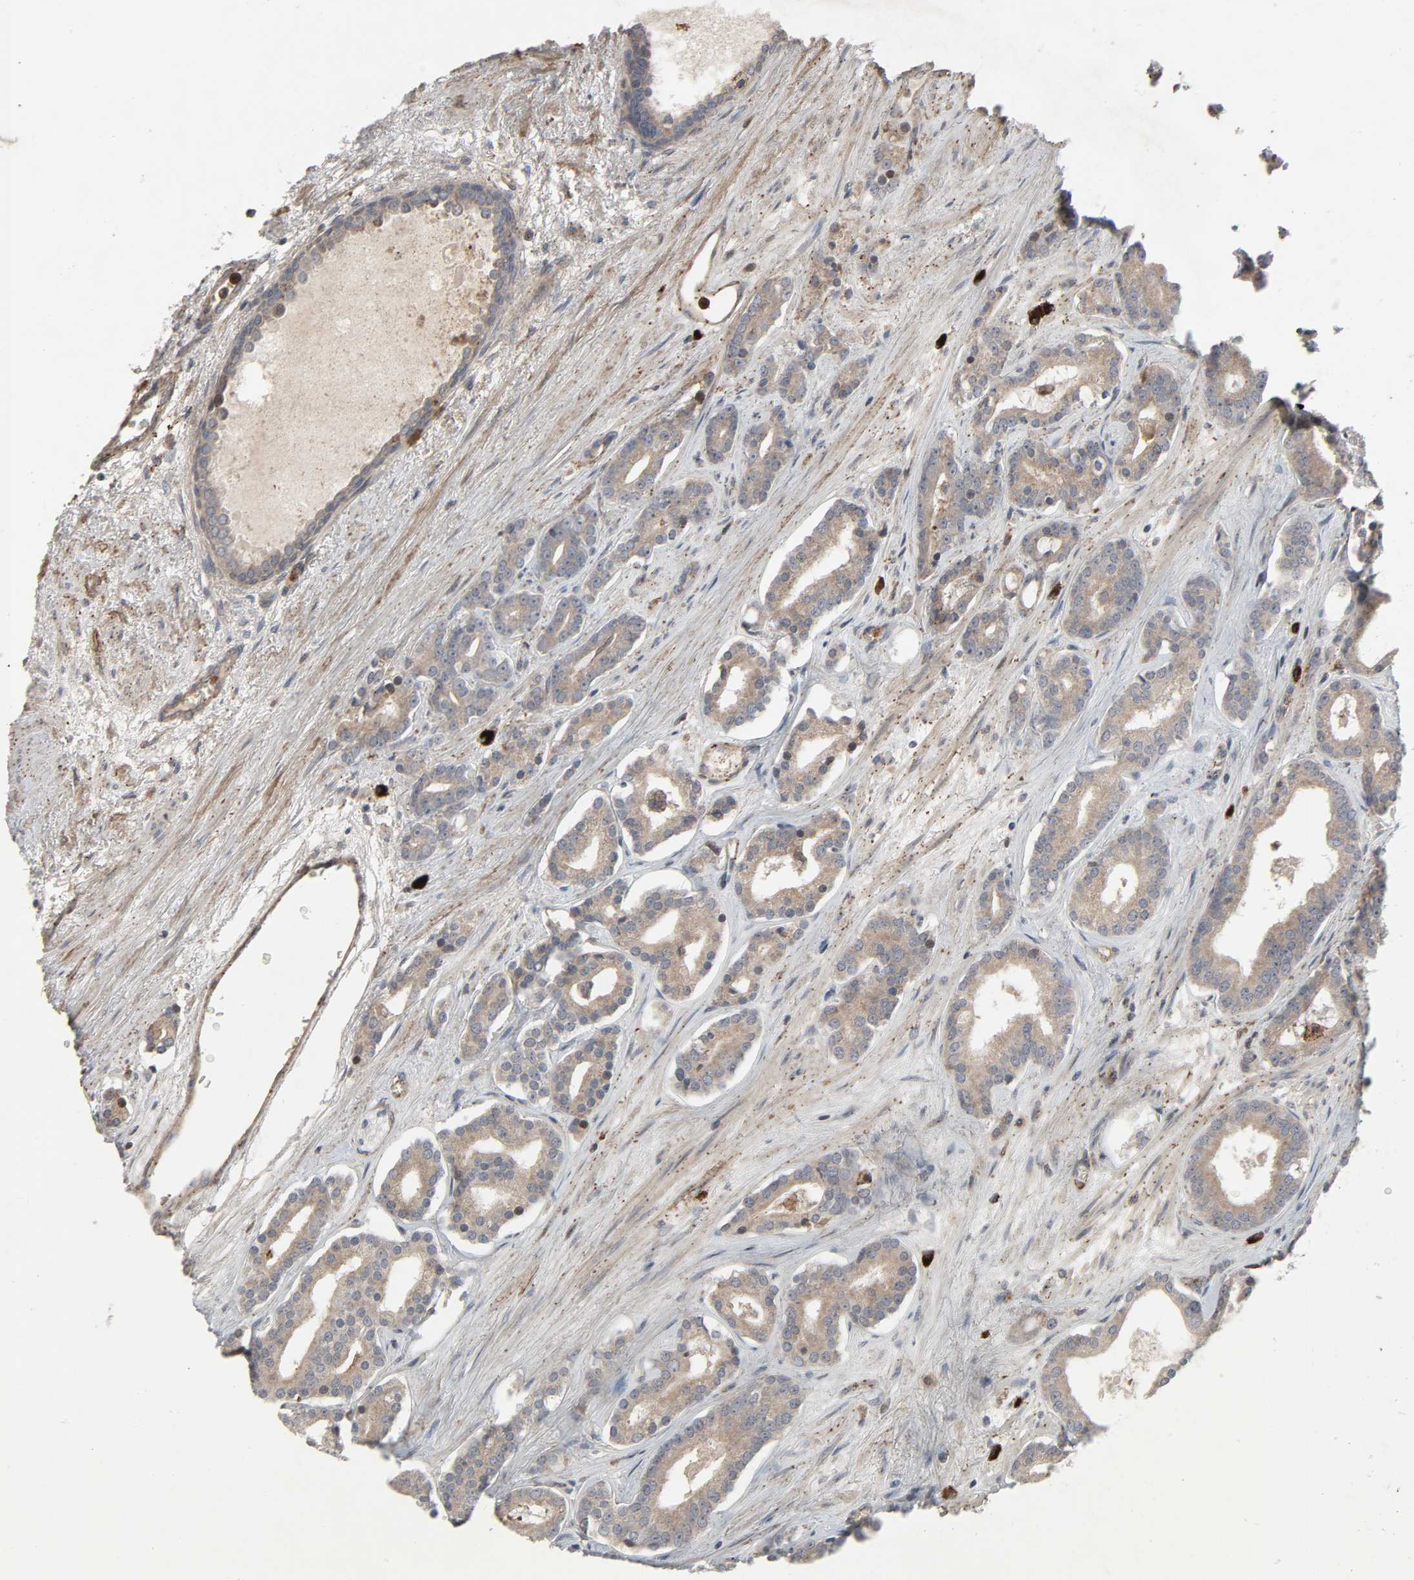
{"staining": {"intensity": "weak", "quantity": ">75%", "location": "cytoplasmic/membranous"}, "tissue": "prostate cancer", "cell_type": "Tumor cells", "image_type": "cancer", "snomed": [{"axis": "morphology", "description": "Adenocarcinoma, Low grade"}, {"axis": "topography", "description": "Prostate"}], "caption": "Immunohistochemical staining of human prostate cancer displays weak cytoplasmic/membranous protein expression in about >75% of tumor cells.", "gene": "ADCY4", "patient": {"sex": "male", "age": 63}}